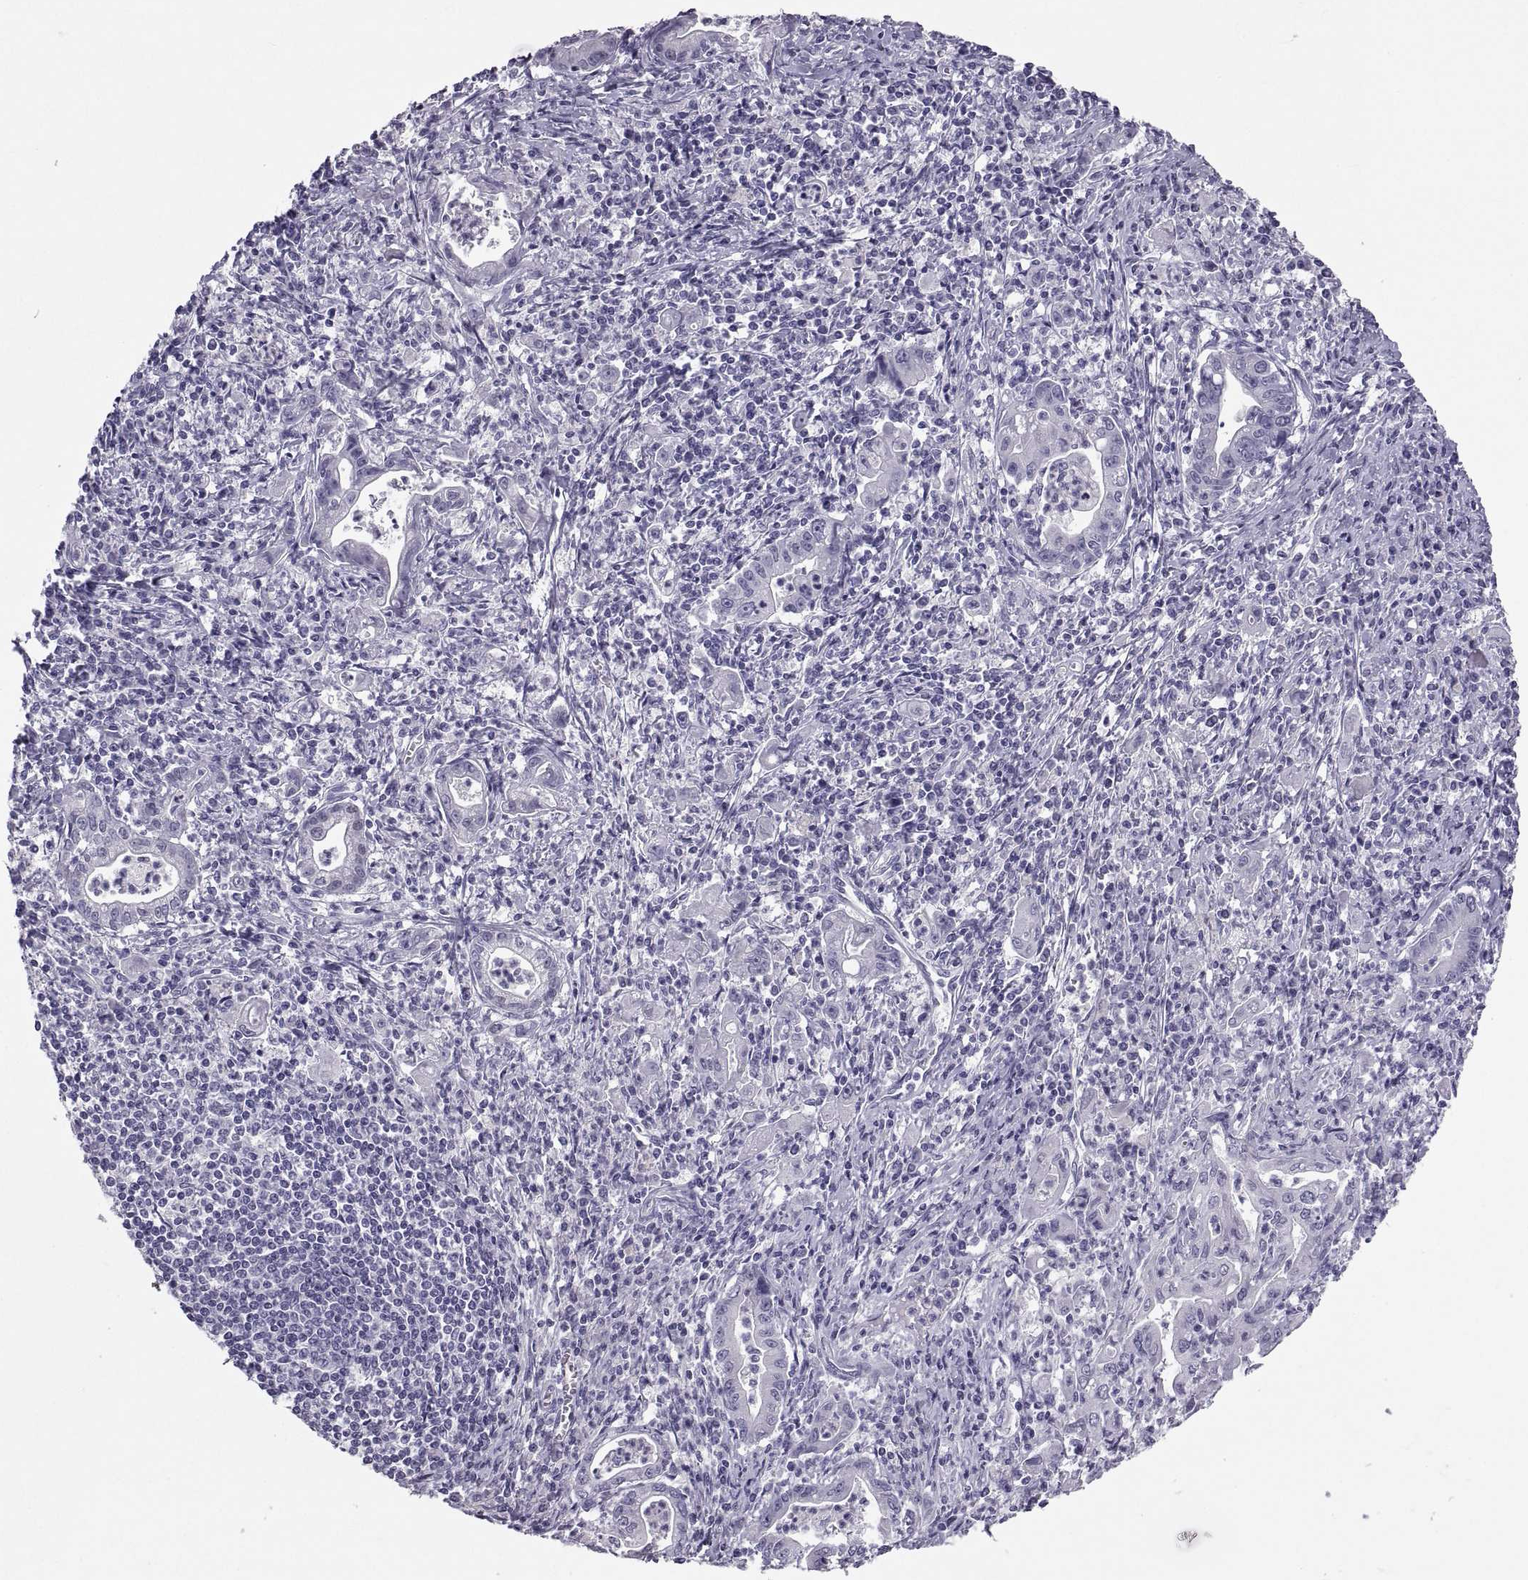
{"staining": {"intensity": "negative", "quantity": "none", "location": "none"}, "tissue": "stomach cancer", "cell_type": "Tumor cells", "image_type": "cancer", "snomed": [{"axis": "morphology", "description": "Adenocarcinoma, NOS"}, {"axis": "topography", "description": "Stomach, upper"}], "caption": "The histopathology image shows no staining of tumor cells in adenocarcinoma (stomach). (DAB immunohistochemistry (IHC) visualized using brightfield microscopy, high magnification).", "gene": "PCSK1N", "patient": {"sex": "female", "age": 79}}